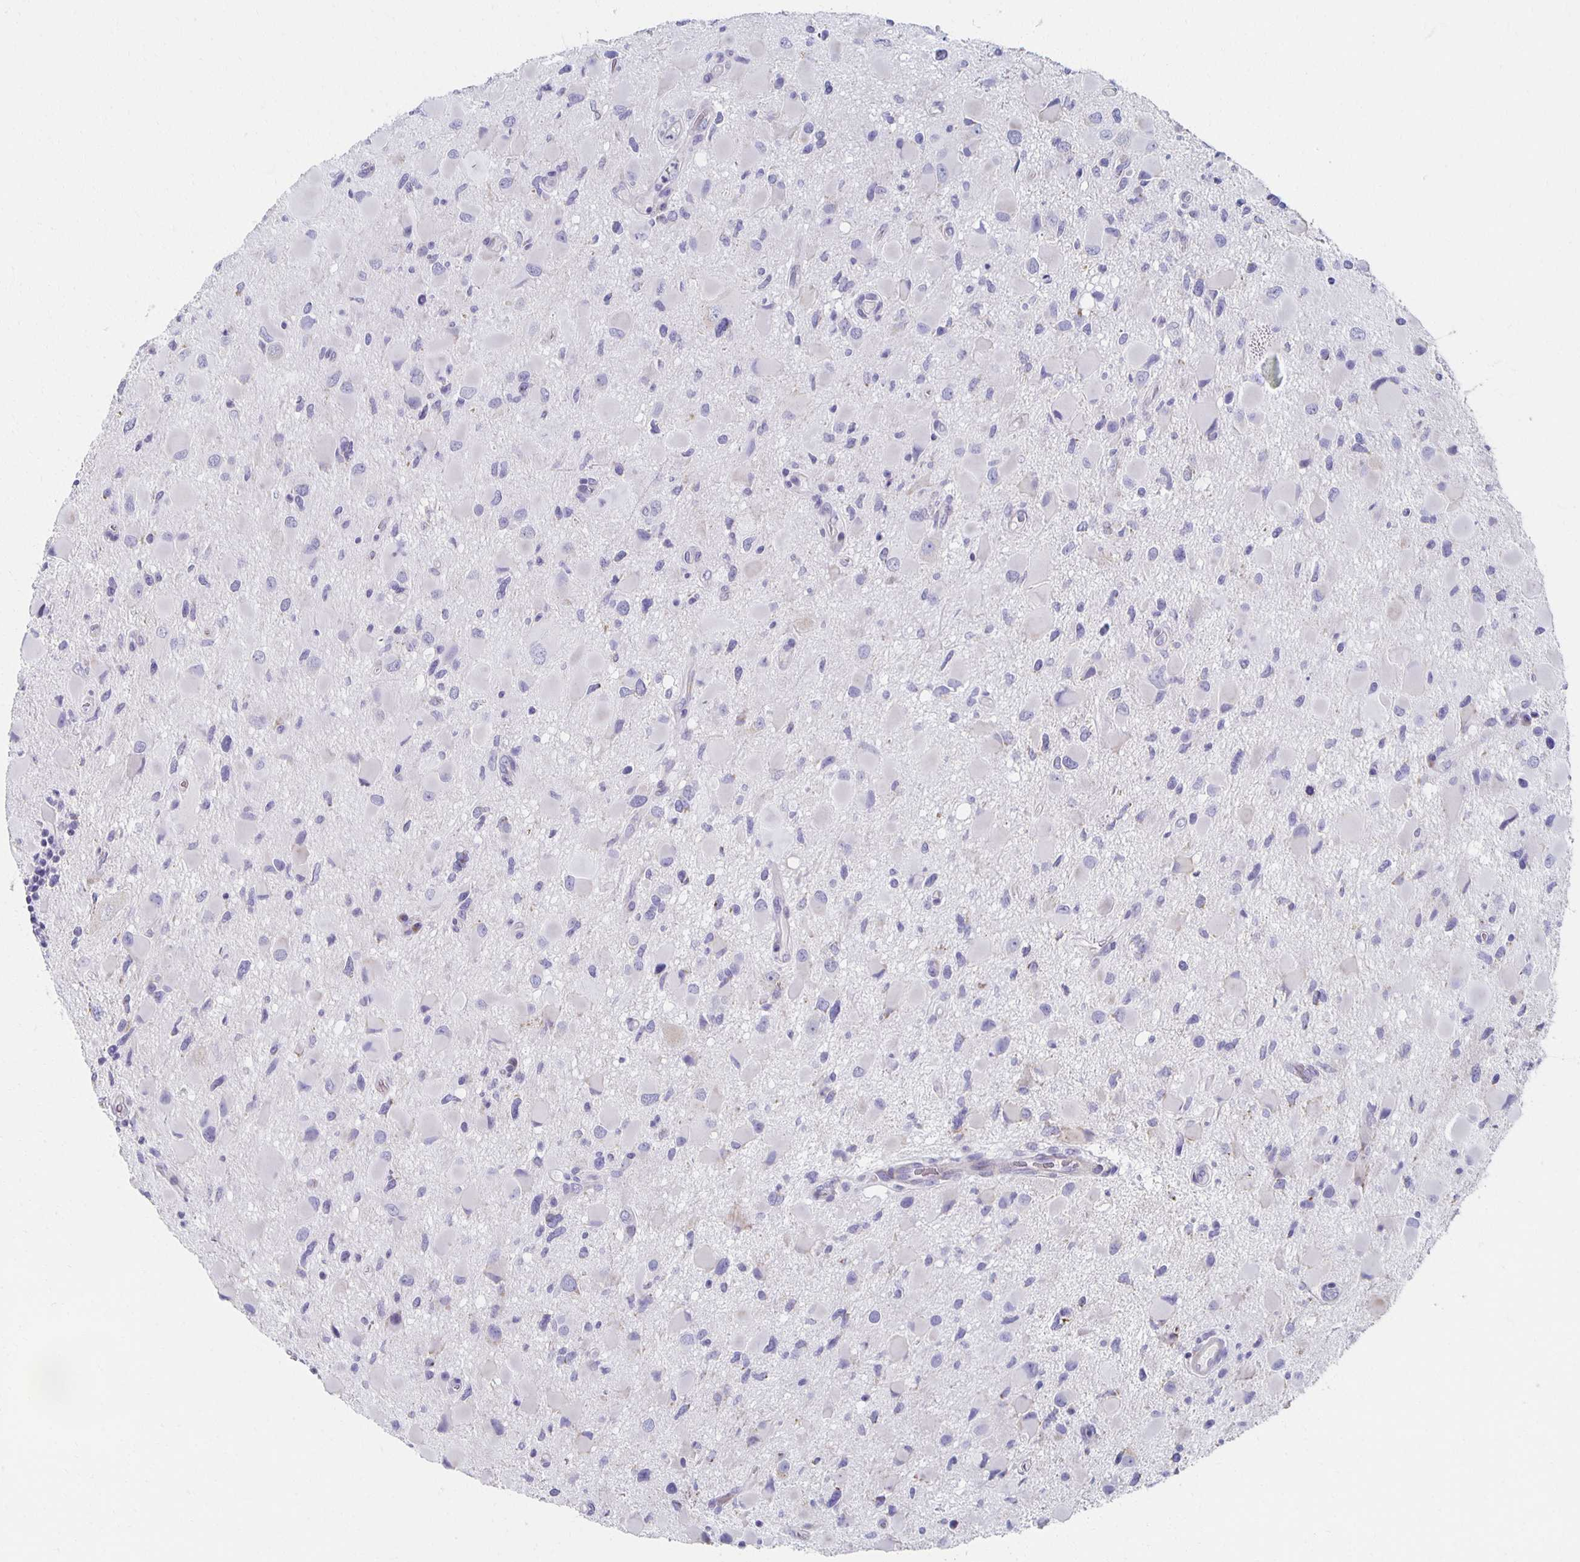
{"staining": {"intensity": "negative", "quantity": "none", "location": "none"}, "tissue": "glioma", "cell_type": "Tumor cells", "image_type": "cancer", "snomed": [{"axis": "morphology", "description": "Glioma, malignant, Low grade"}, {"axis": "topography", "description": "Brain"}], "caption": "DAB immunohistochemical staining of malignant glioma (low-grade) shows no significant staining in tumor cells.", "gene": "TEX44", "patient": {"sex": "female", "age": 32}}